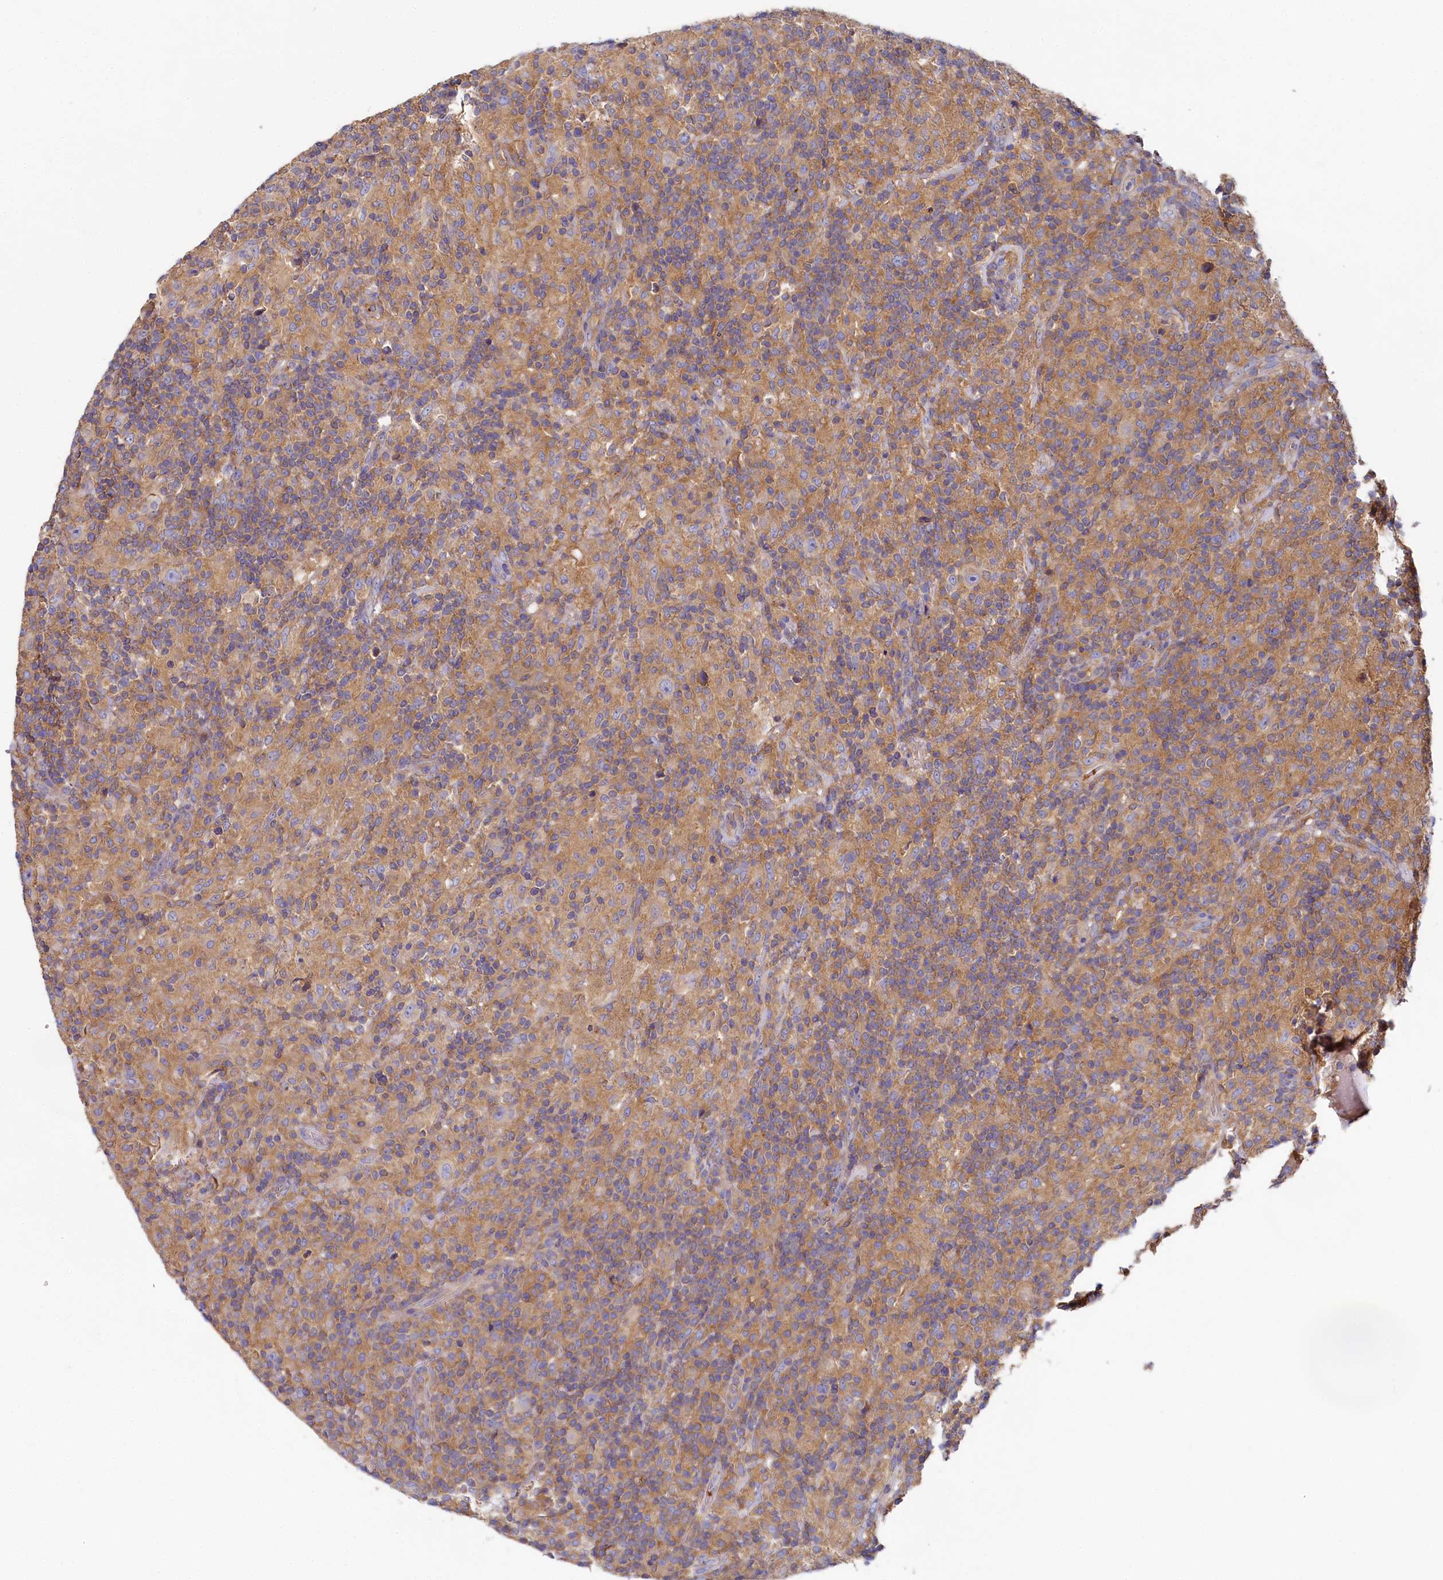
{"staining": {"intensity": "negative", "quantity": "none", "location": "none"}, "tissue": "lymphoma", "cell_type": "Tumor cells", "image_type": "cancer", "snomed": [{"axis": "morphology", "description": "Hodgkin's disease, NOS"}, {"axis": "topography", "description": "Lymph node"}], "caption": "Human lymphoma stained for a protein using IHC reveals no staining in tumor cells.", "gene": "PPIP5K1", "patient": {"sex": "male", "age": 70}}